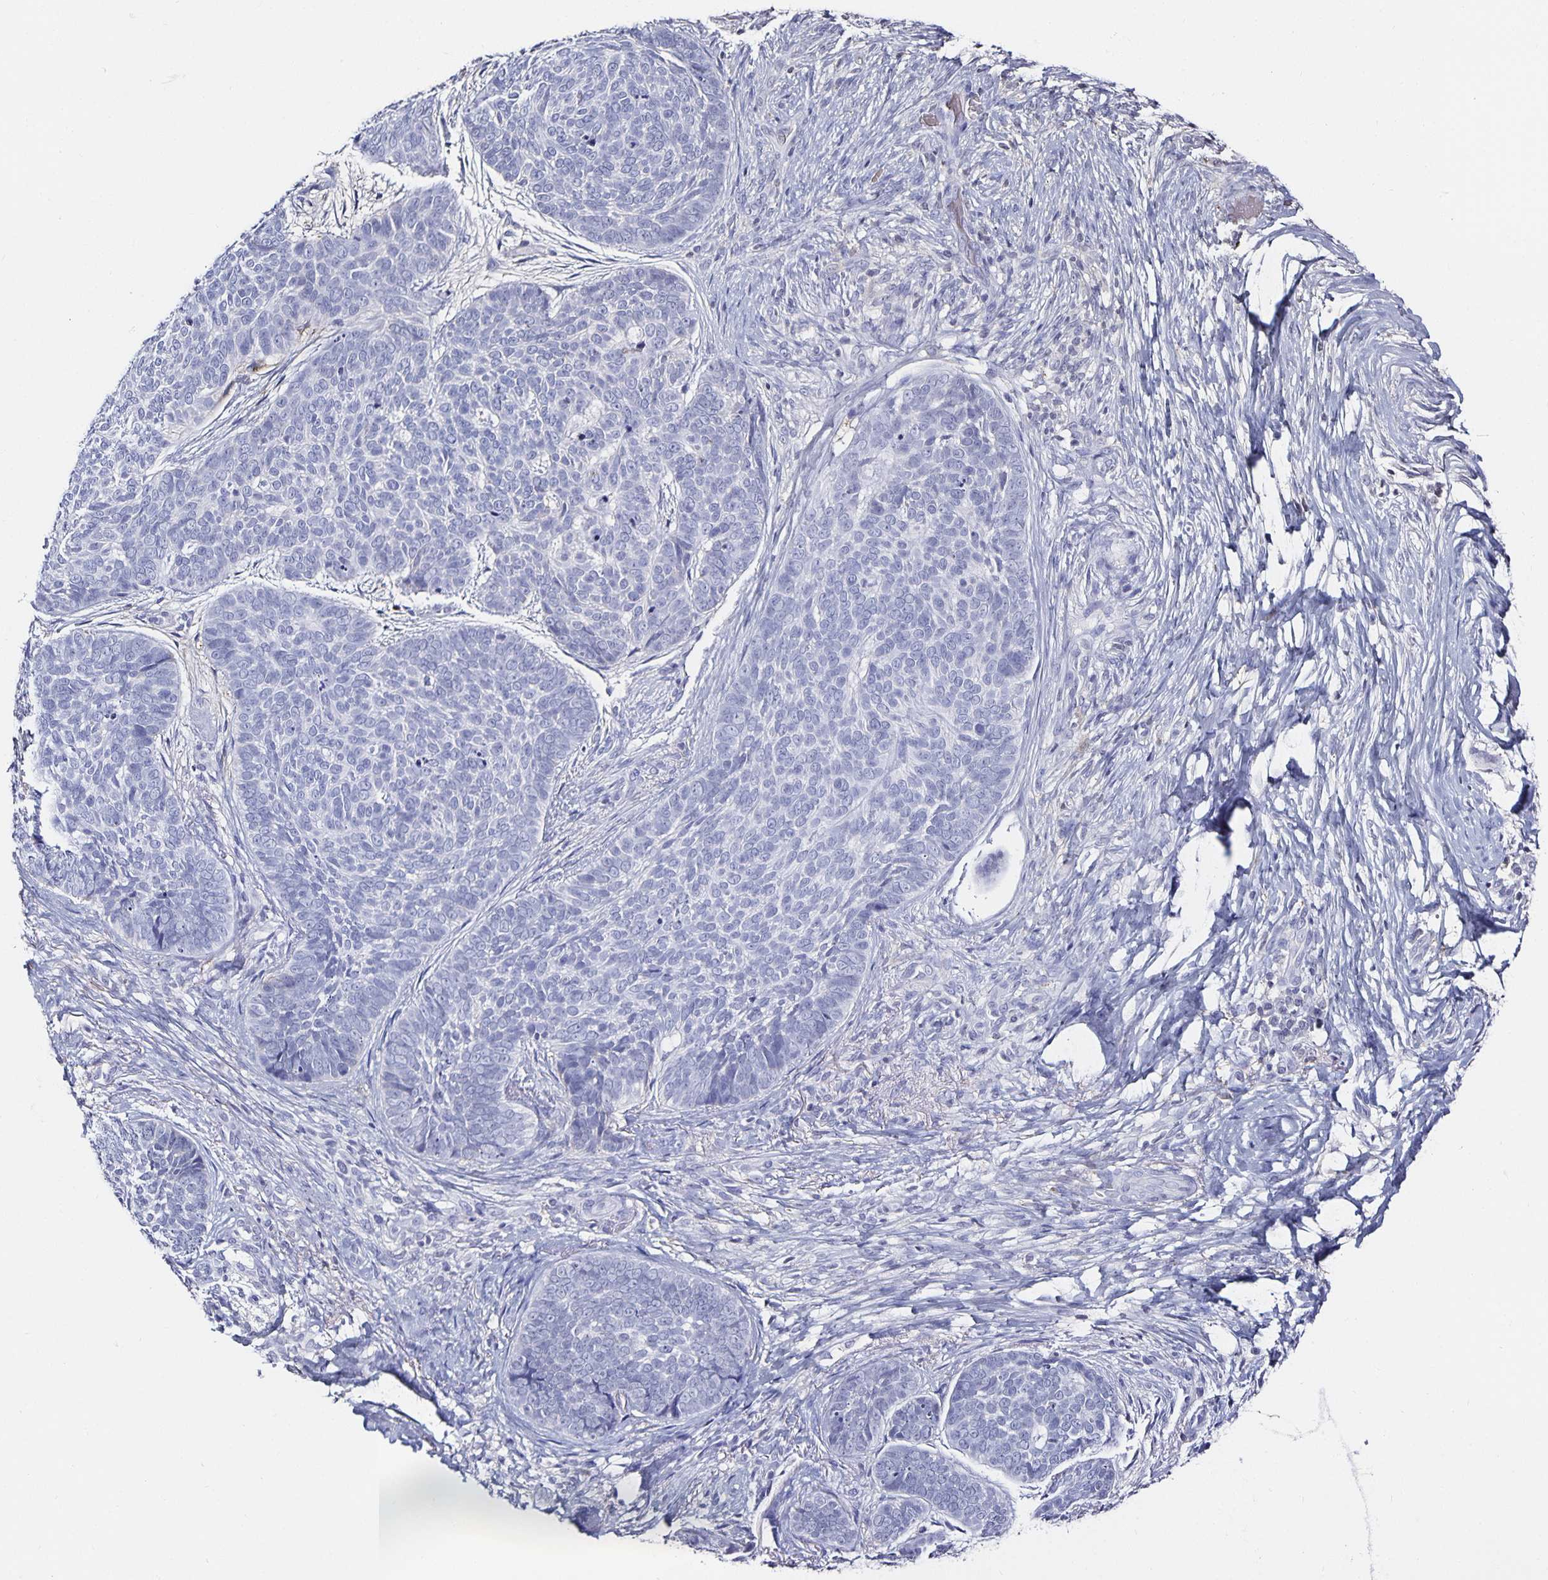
{"staining": {"intensity": "negative", "quantity": "none", "location": "none"}, "tissue": "skin cancer", "cell_type": "Tumor cells", "image_type": "cancer", "snomed": [{"axis": "morphology", "description": "Basal cell carcinoma"}, {"axis": "topography", "description": "Skin"}, {"axis": "topography", "description": "Skin of nose"}], "caption": "There is no significant positivity in tumor cells of basal cell carcinoma (skin).", "gene": "TTR", "patient": {"sex": "female", "age": 81}}